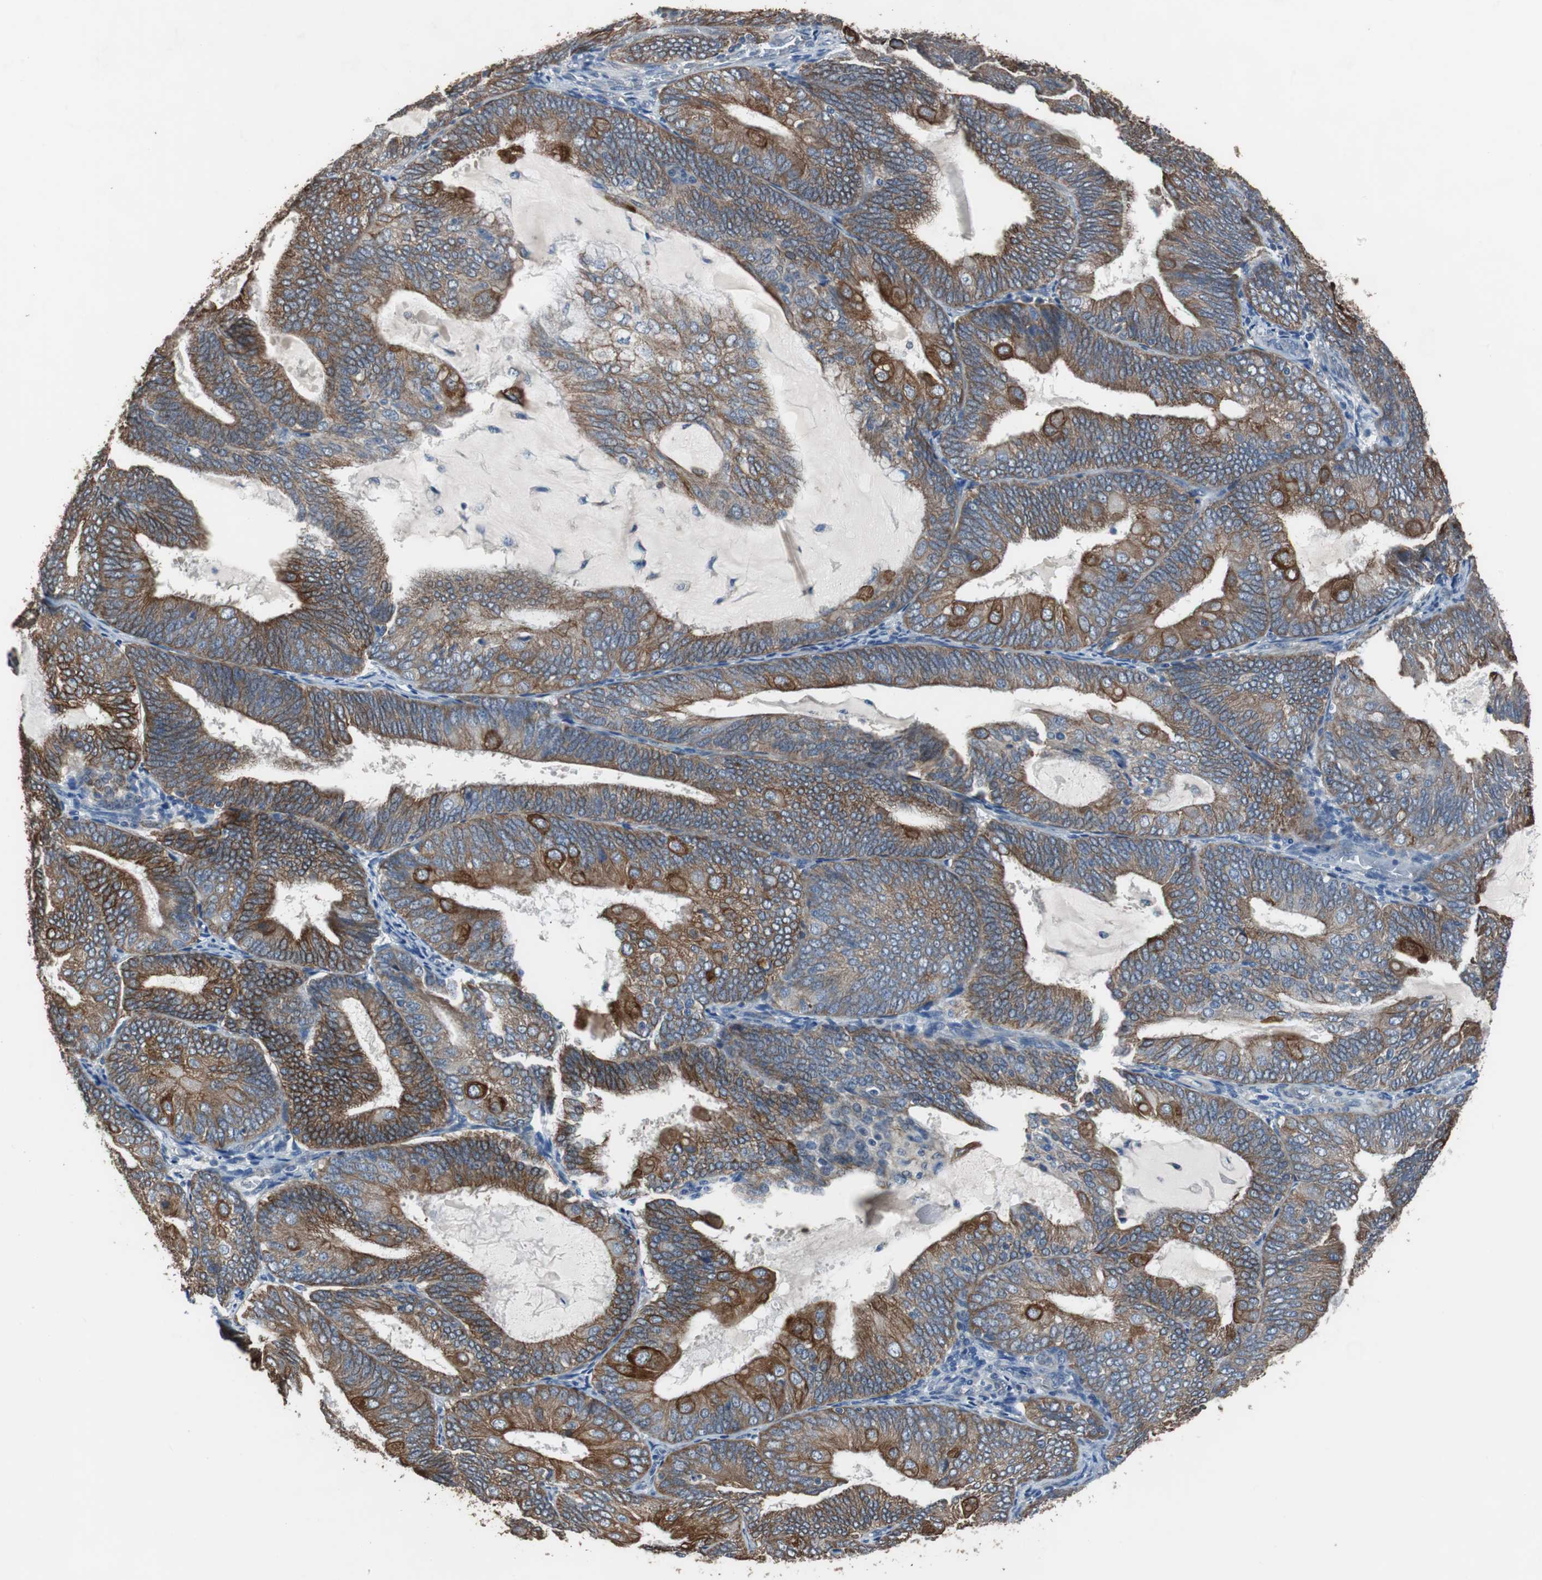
{"staining": {"intensity": "strong", "quantity": ">75%", "location": "cytoplasmic/membranous"}, "tissue": "endometrial cancer", "cell_type": "Tumor cells", "image_type": "cancer", "snomed": [{"axis": "morphology", "description": "Adenocarcinoma, NOS"}, {"axis": "topography", "description": "Endometrium"}], "caption": "The immunohistochemical stain shows strong cytoplasmic/membranous positivity in tumor cells of adenocarcinoma (endometrial) tissue. The staining was performed using DAB to visualize the protein expression in brown, while the nuclei were stained in blue with hematoxylin (Magnification: 20x).", "gene": "USP10", "patient": {"sex": "female", "age": 81}}